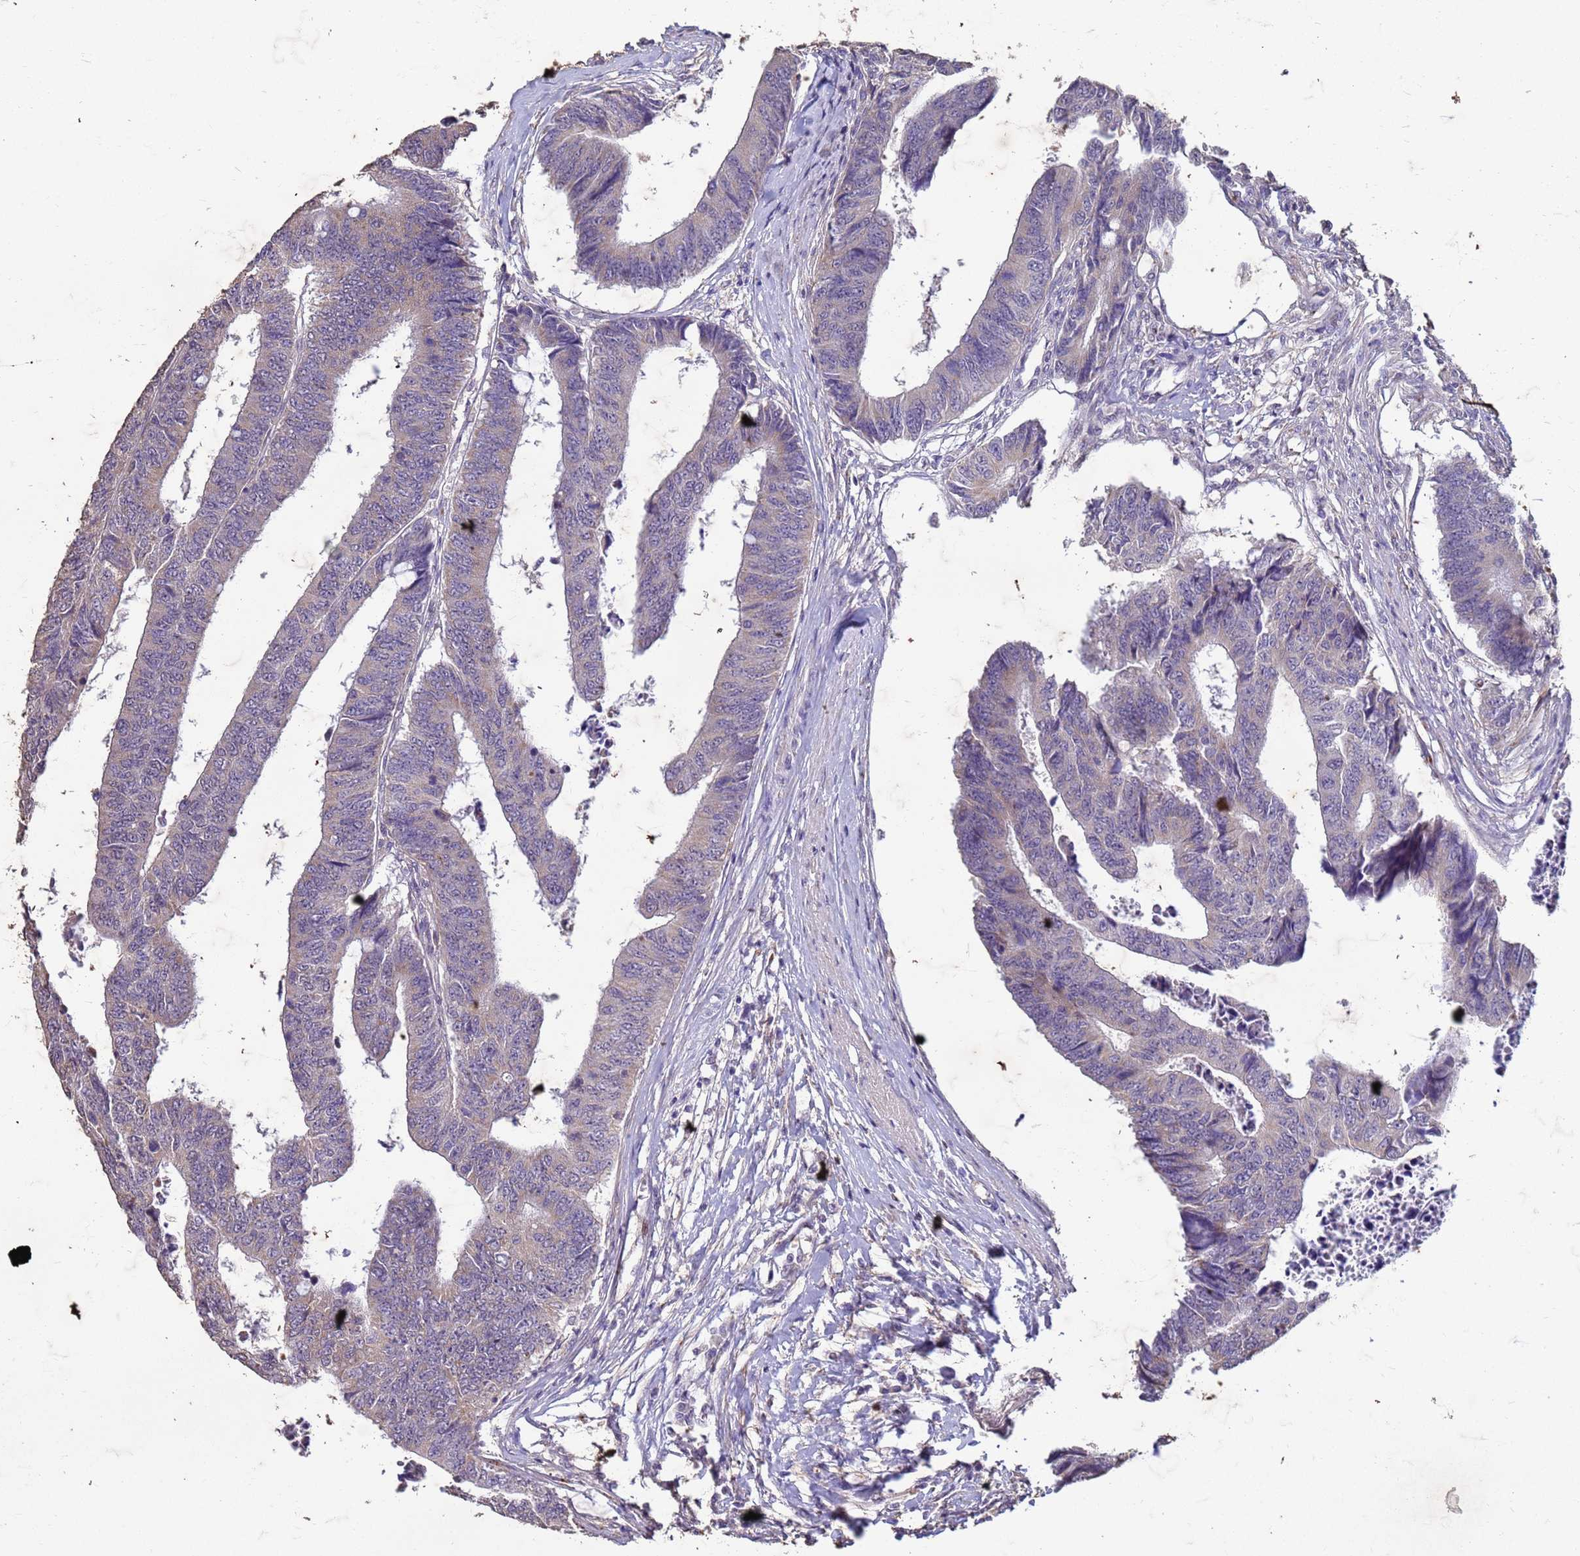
{"staining": {"intensity": "negative", "quantity": "none", "location": "none"}, "tissue": "colorectal cancer", "cell_type": "Tumor cells", "image_type": "cancer", "snomed": [{"axis": "morphology", "description": "Adenocarcinoma, NOS"}, {"axis": "topography", "description": "Rectum"}], "caption": "There is no significant staining in tumor cells of adenocarcinoma (colorectal).", "gene": "SLC25A15", "patient": {"sex": "male", "age": 84}}